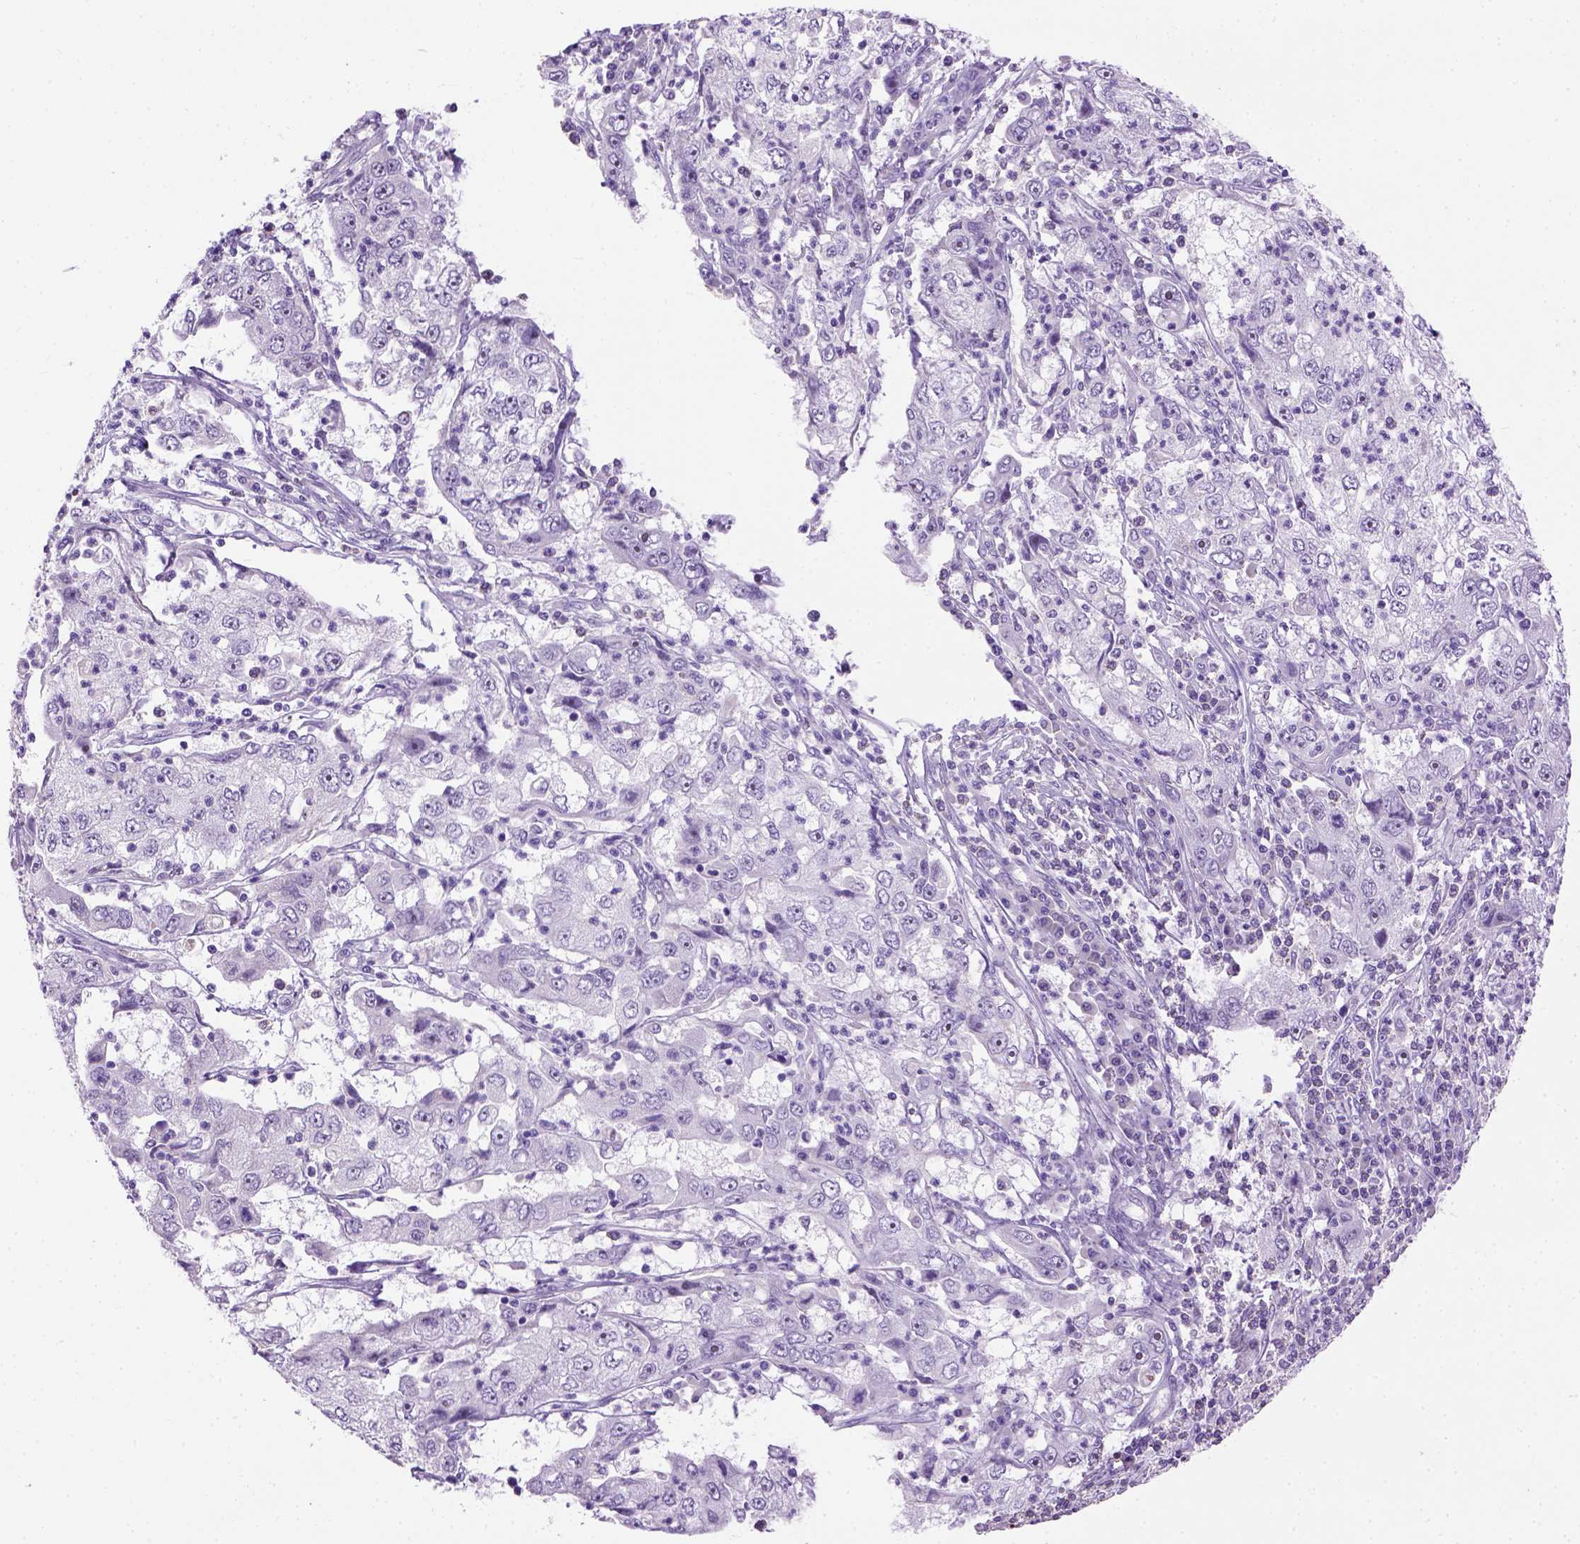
{"staining": {"intensity": "negative", "quantity": "none", "location": "none"}, "tissue": "cervical cancer", "cell_type": "Tumor cells", "image_type": "cancer", "snomed": [{"axis": "morphology", "description": "Squamous cell carcinoma, NOS"}, {"axis": "topography", "description": "Cervix"}], "caption": "The image displays no significant positivity in tumor cells of cervical cancer. (DAB immunohistochemistry (IHC) visualized using brightfield microscopy, high magnification).", "gene": "UTP4", "patient": {"sex": "female", "age": 36}}